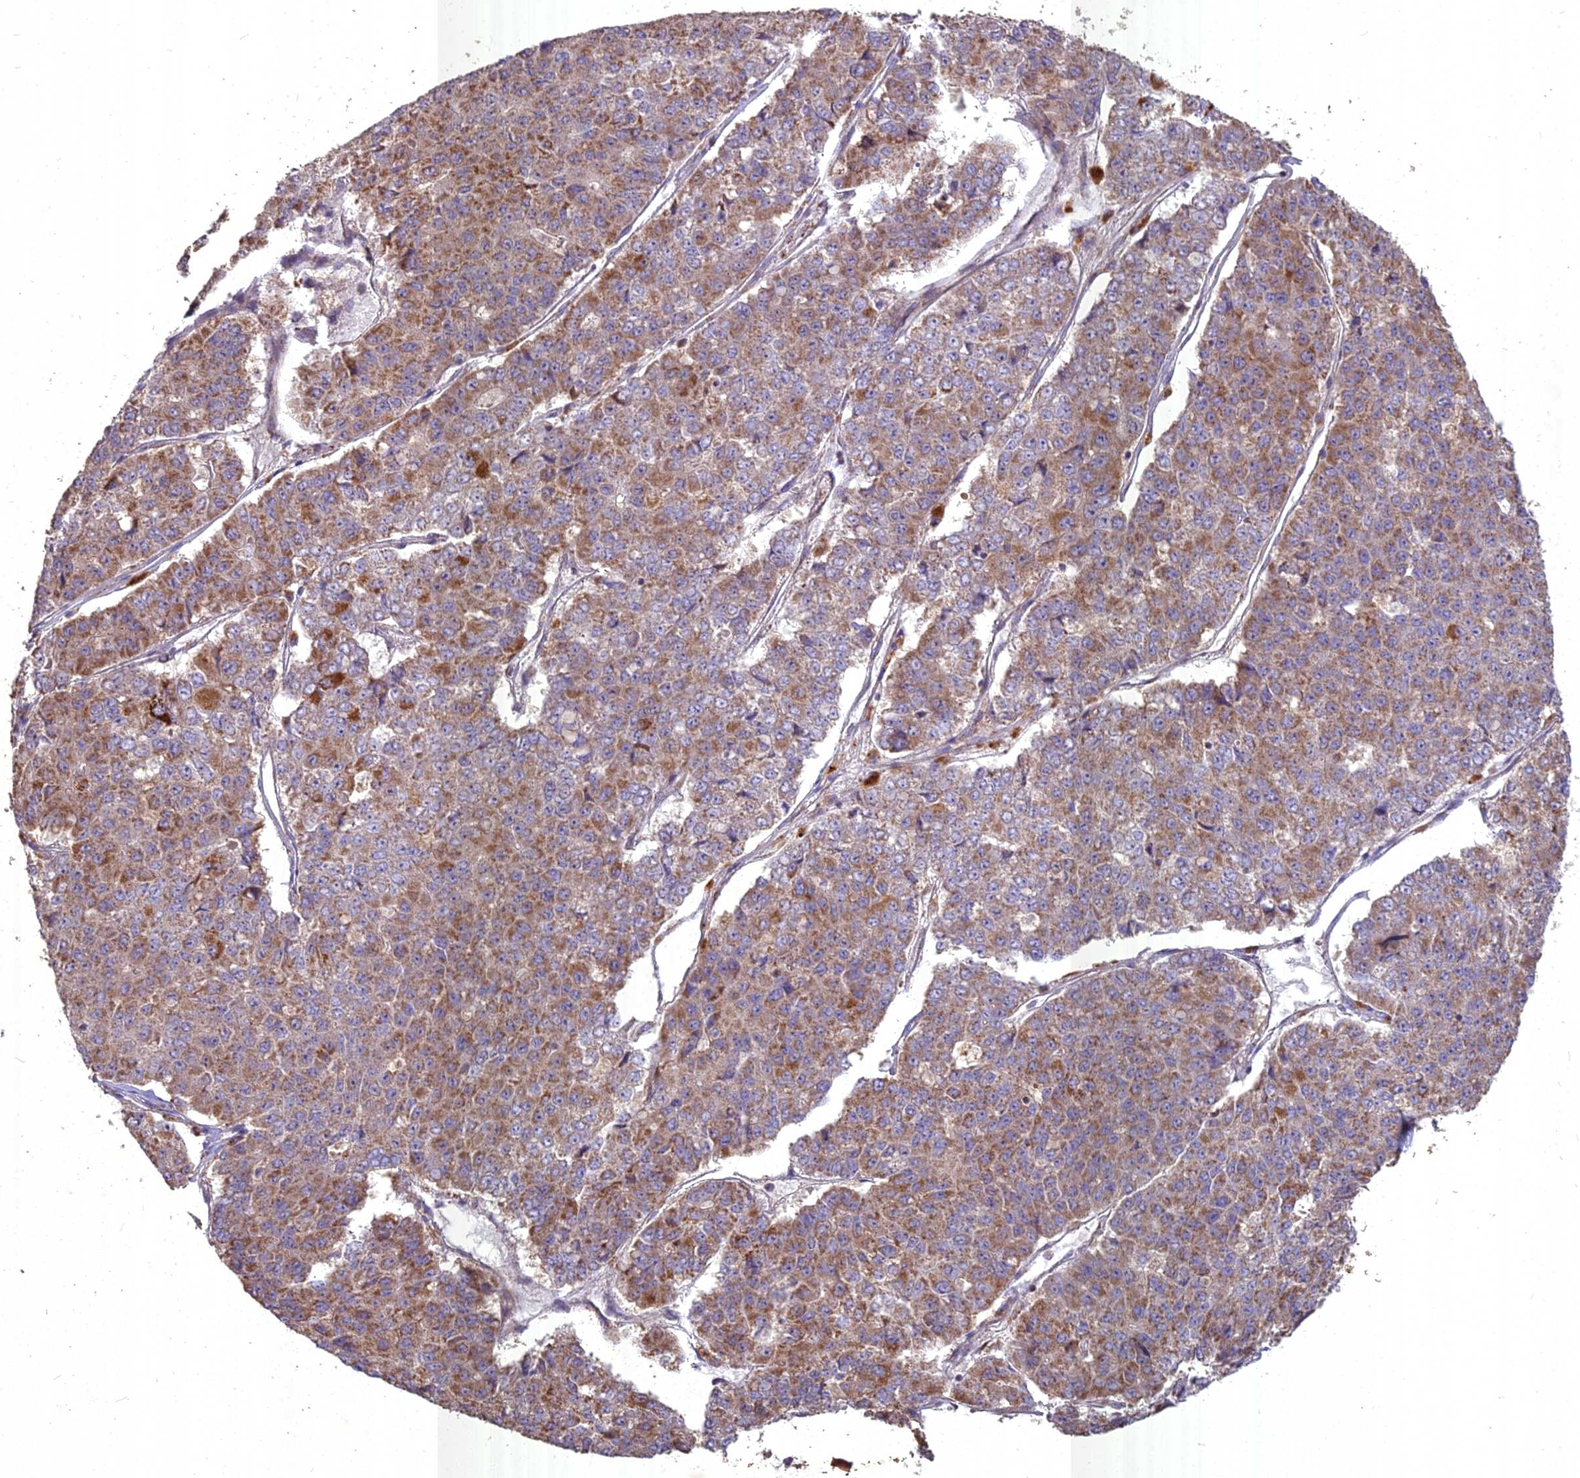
{"staining": {"intensity": "moderate", "quantity": ">75%", "location": "cytoplasmic/membranous"}, "tissue": "pancreatic cancer", "cell_type": "Tumor cells", "image_type": "cancer", "snomed": [{"axis": "morphology", "description": "Adenocarcinoma, NOS"}, {"axis": "topography", "description": "Pancreas"}], "caption": "Adenocarcinoma (pancreatic) was stained to show a protein in brown. There is medium levels of moderate cytoplasmic/membranous expression in approximately >75% of tumor cells. Nuclei are stained in blue.", "gene": "COX11", "patient": {"sex": "male", "age": 50}}